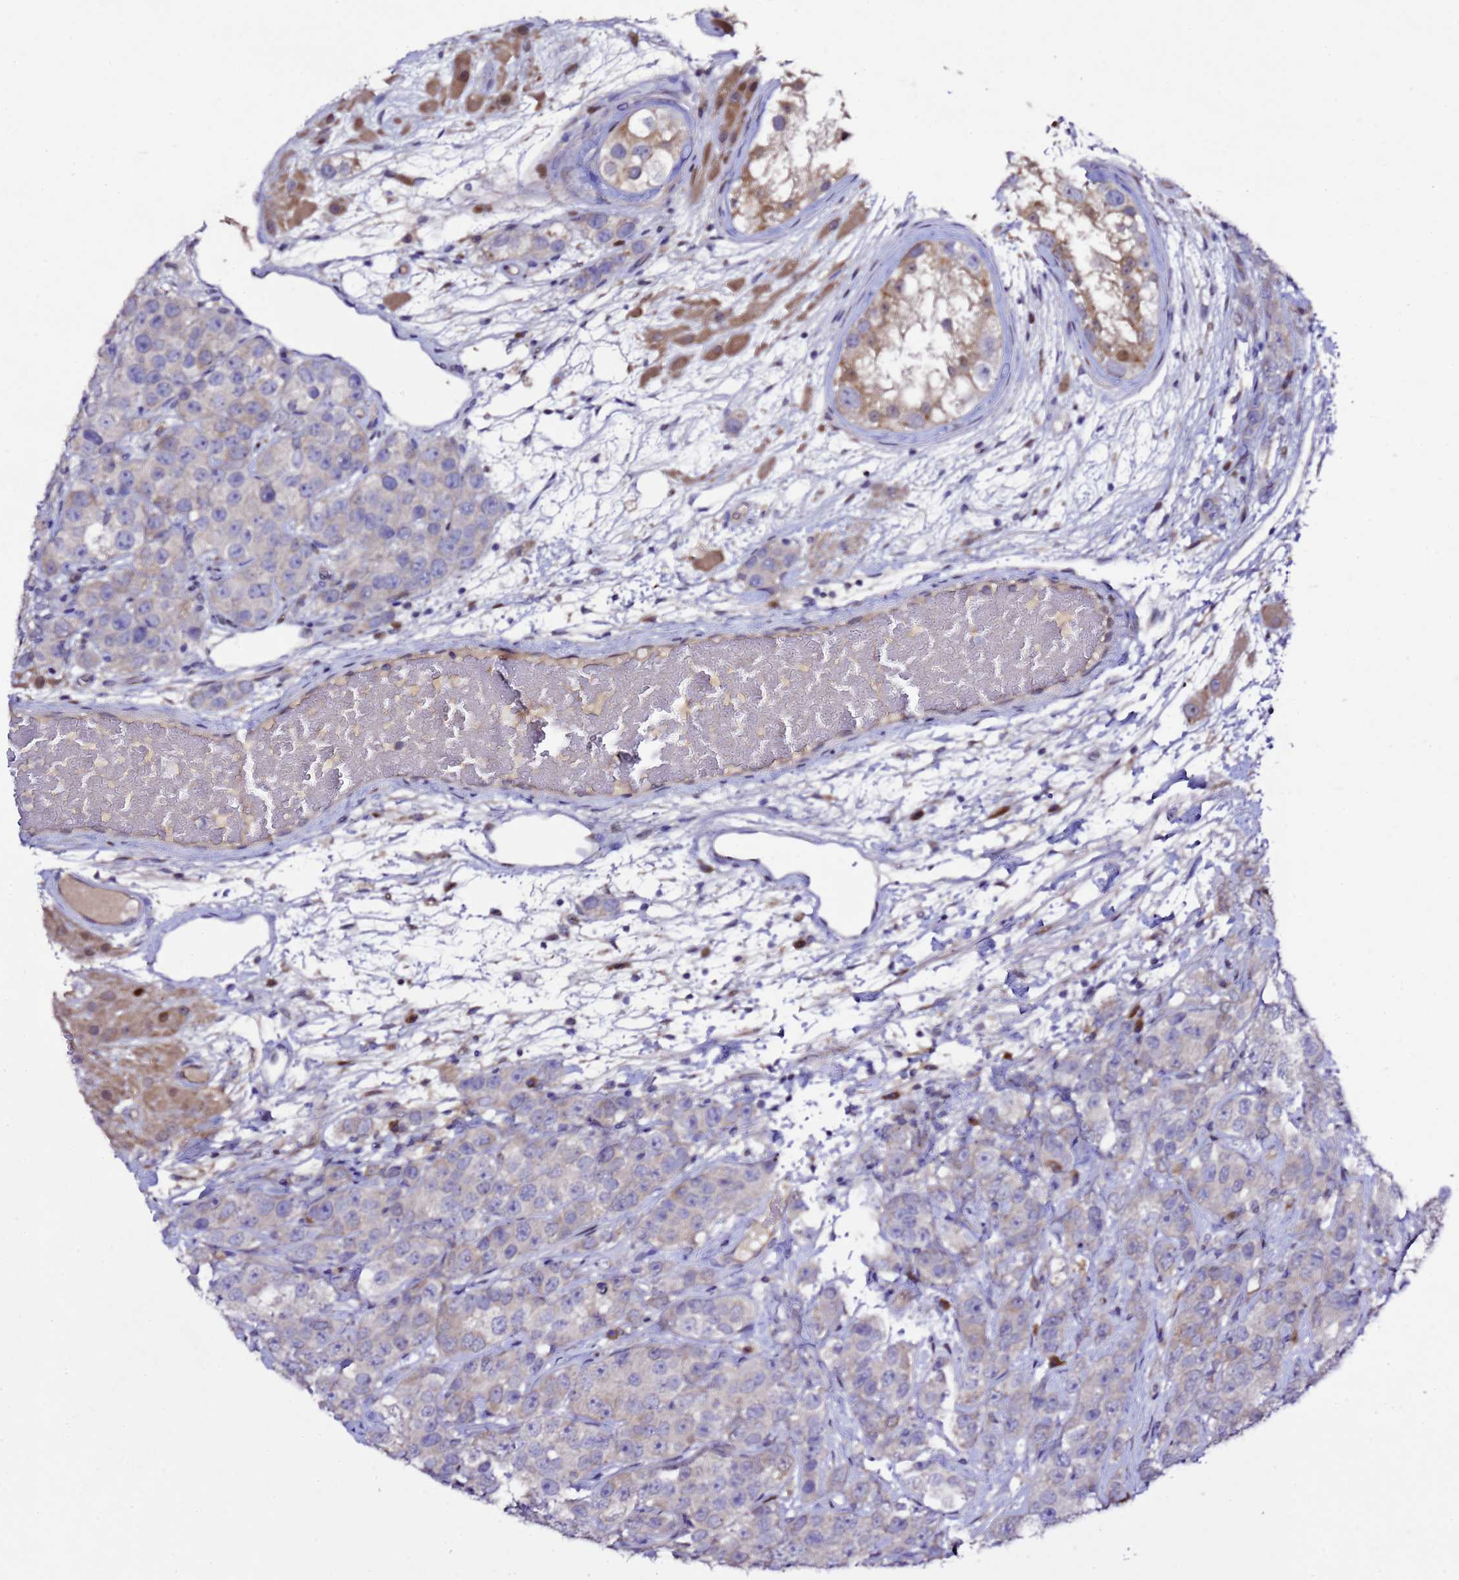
{"staining": {"intensity": "negative", "quantity": "none", "location": "none"}, "tissue": "testis cancer", "cell_type": "Tumor cells", "image_type": "cancer", "snomed": [{"axis": "morphology", "description": "Seminoma, NOS"}, {"axis": "topography", "description": "Testis"}], "caption": "Immunohistochemical staining of testis cancer exhibits no significant staining in tumor cells.", "gene": "ALG3", "patient": {"sex": "male", "age": 28}}